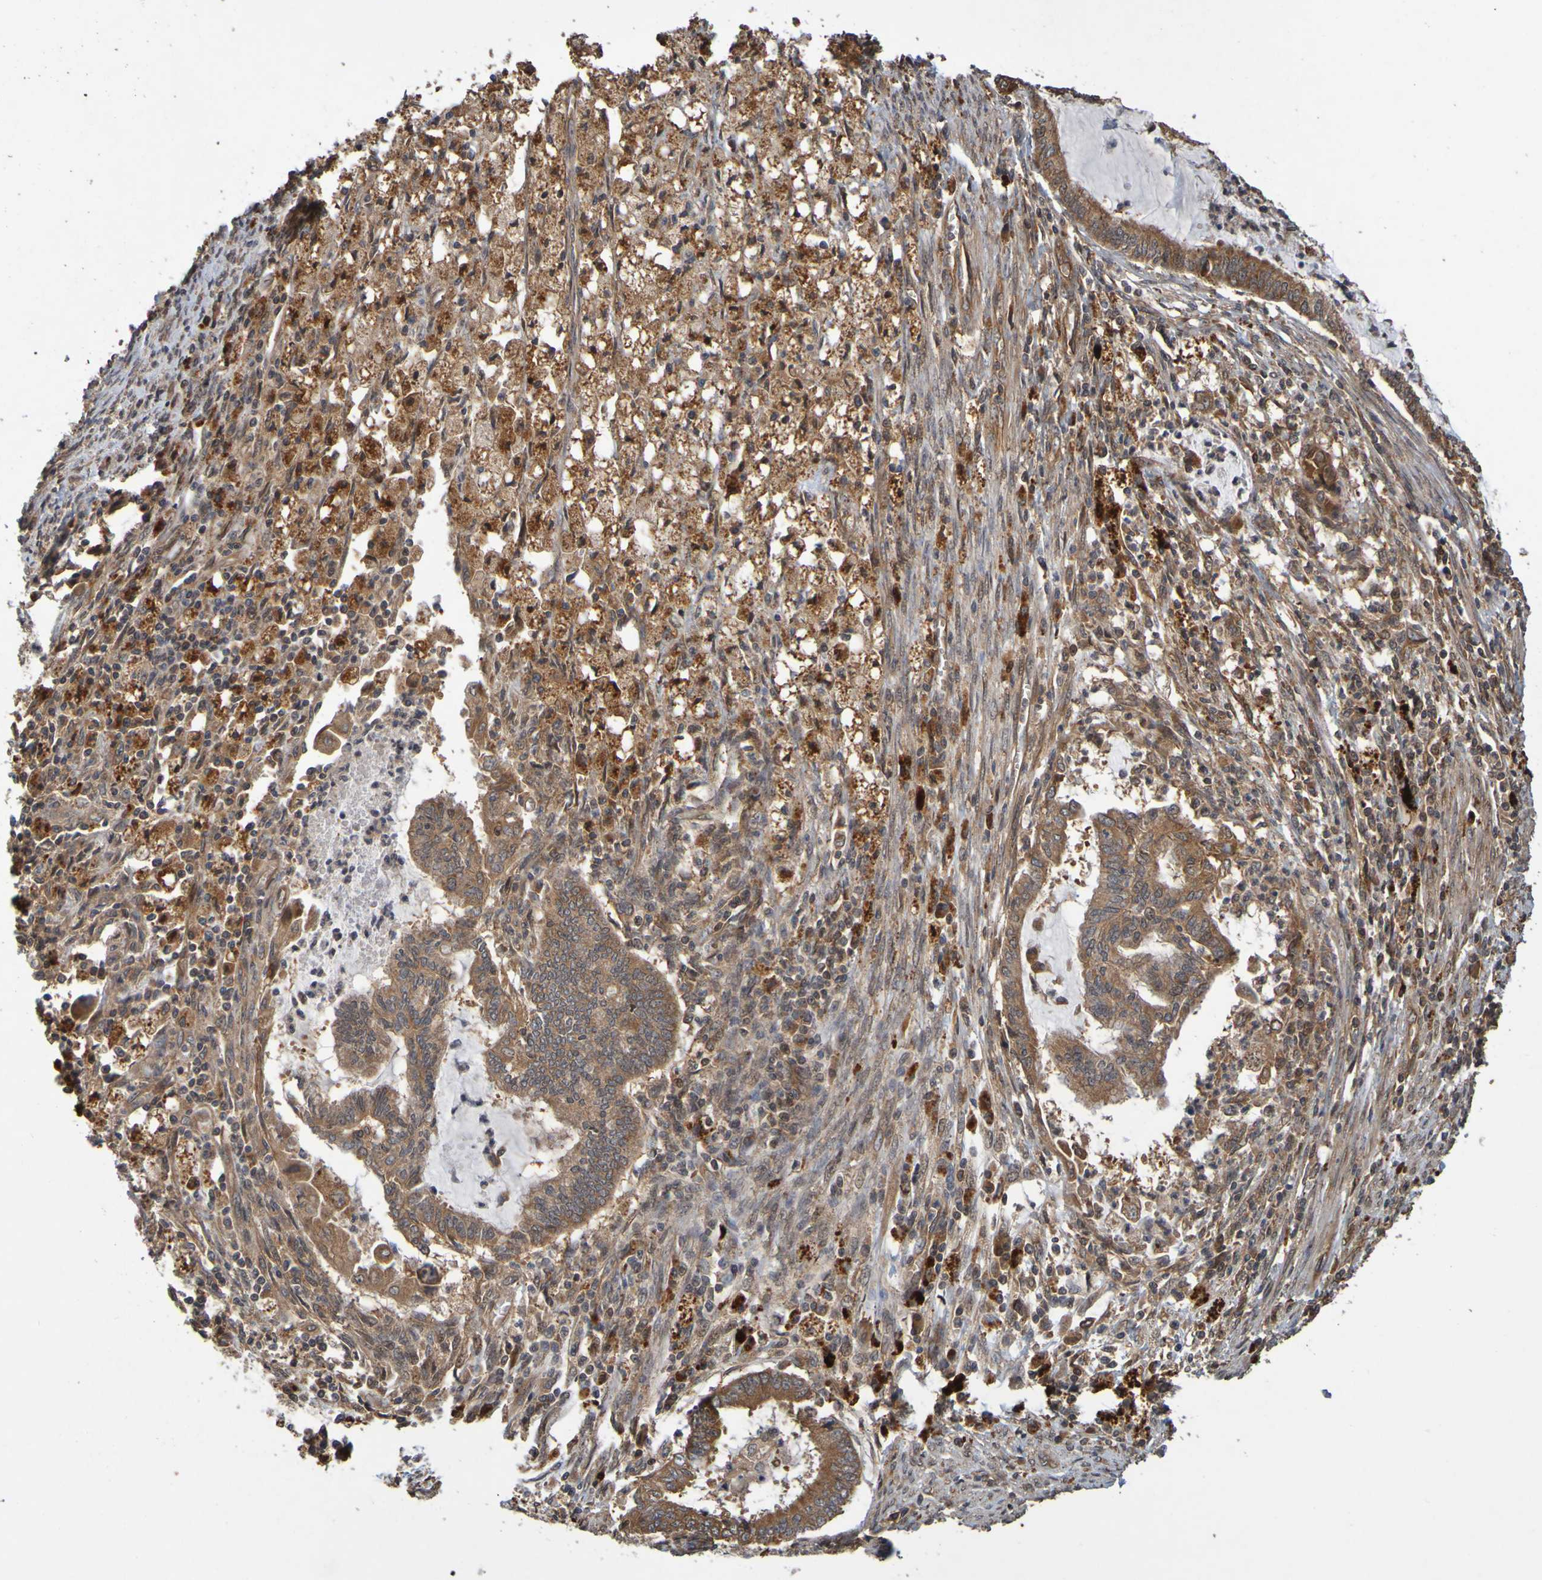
{"staining": {"intensity": "strong", "quantity": ">75%", "location": "cytoplasmic/membranous"}, "tissue": "cervical cancer", "cell_type": "Tumor cells", "image_type": "cancer", "snomed": [{"axis": "morphology", "description": "Normal tissue, NOS"}, {"axis": "morphology", "description": "Adenocarcinoma, NOS"}, {"axis": "topography", "description": "Cervix"}, {"axis": "topography", "description": "Endometrium"}], "caption": "About >75% of tumor cells in cervical cancer show strong cytoplasmic/membranous protein staining as visualized by brown immunohistochemical staining.", "gene": "OCRL", "patient": {"sex": "female", "age": 86}}